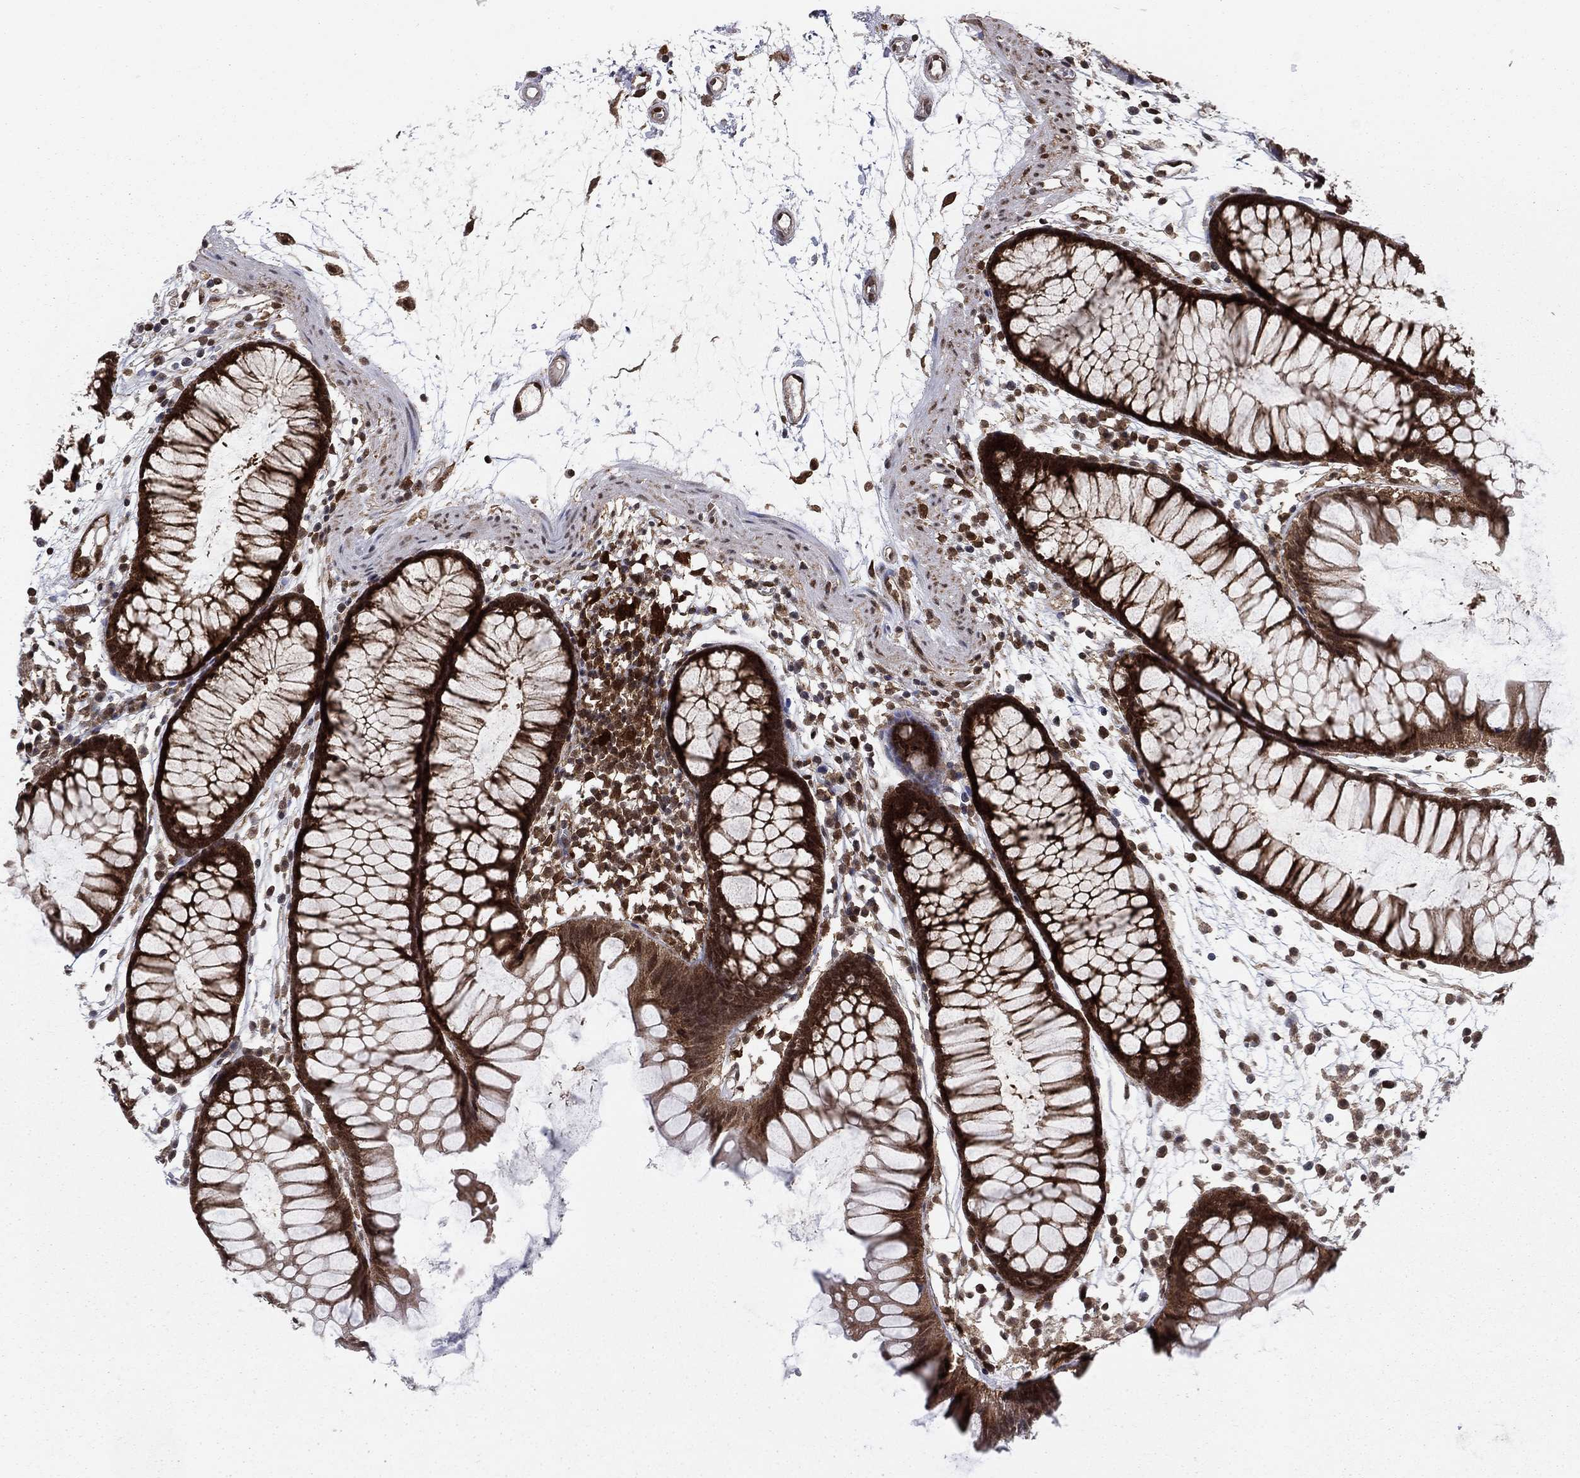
{"staining": {"intensity": "negative", "quantity": "none", "location": "none"}, "tissue": "colon", "cell_type": "Endothelial cells", "image_type": "normal", "snomed": [{"axis": "morphology", "description": "Normal tissue, NOS"}, {"axis": "morphology", "description": "Adenocarcinoma, NOS"}, {"axis": "topography", "description": "Colon"}], "caption": "The image exhibits no significant staining in endothelial cells of colon.", "gene": "DNAJA1", "patient": {"sex": "male", "age": 65}}